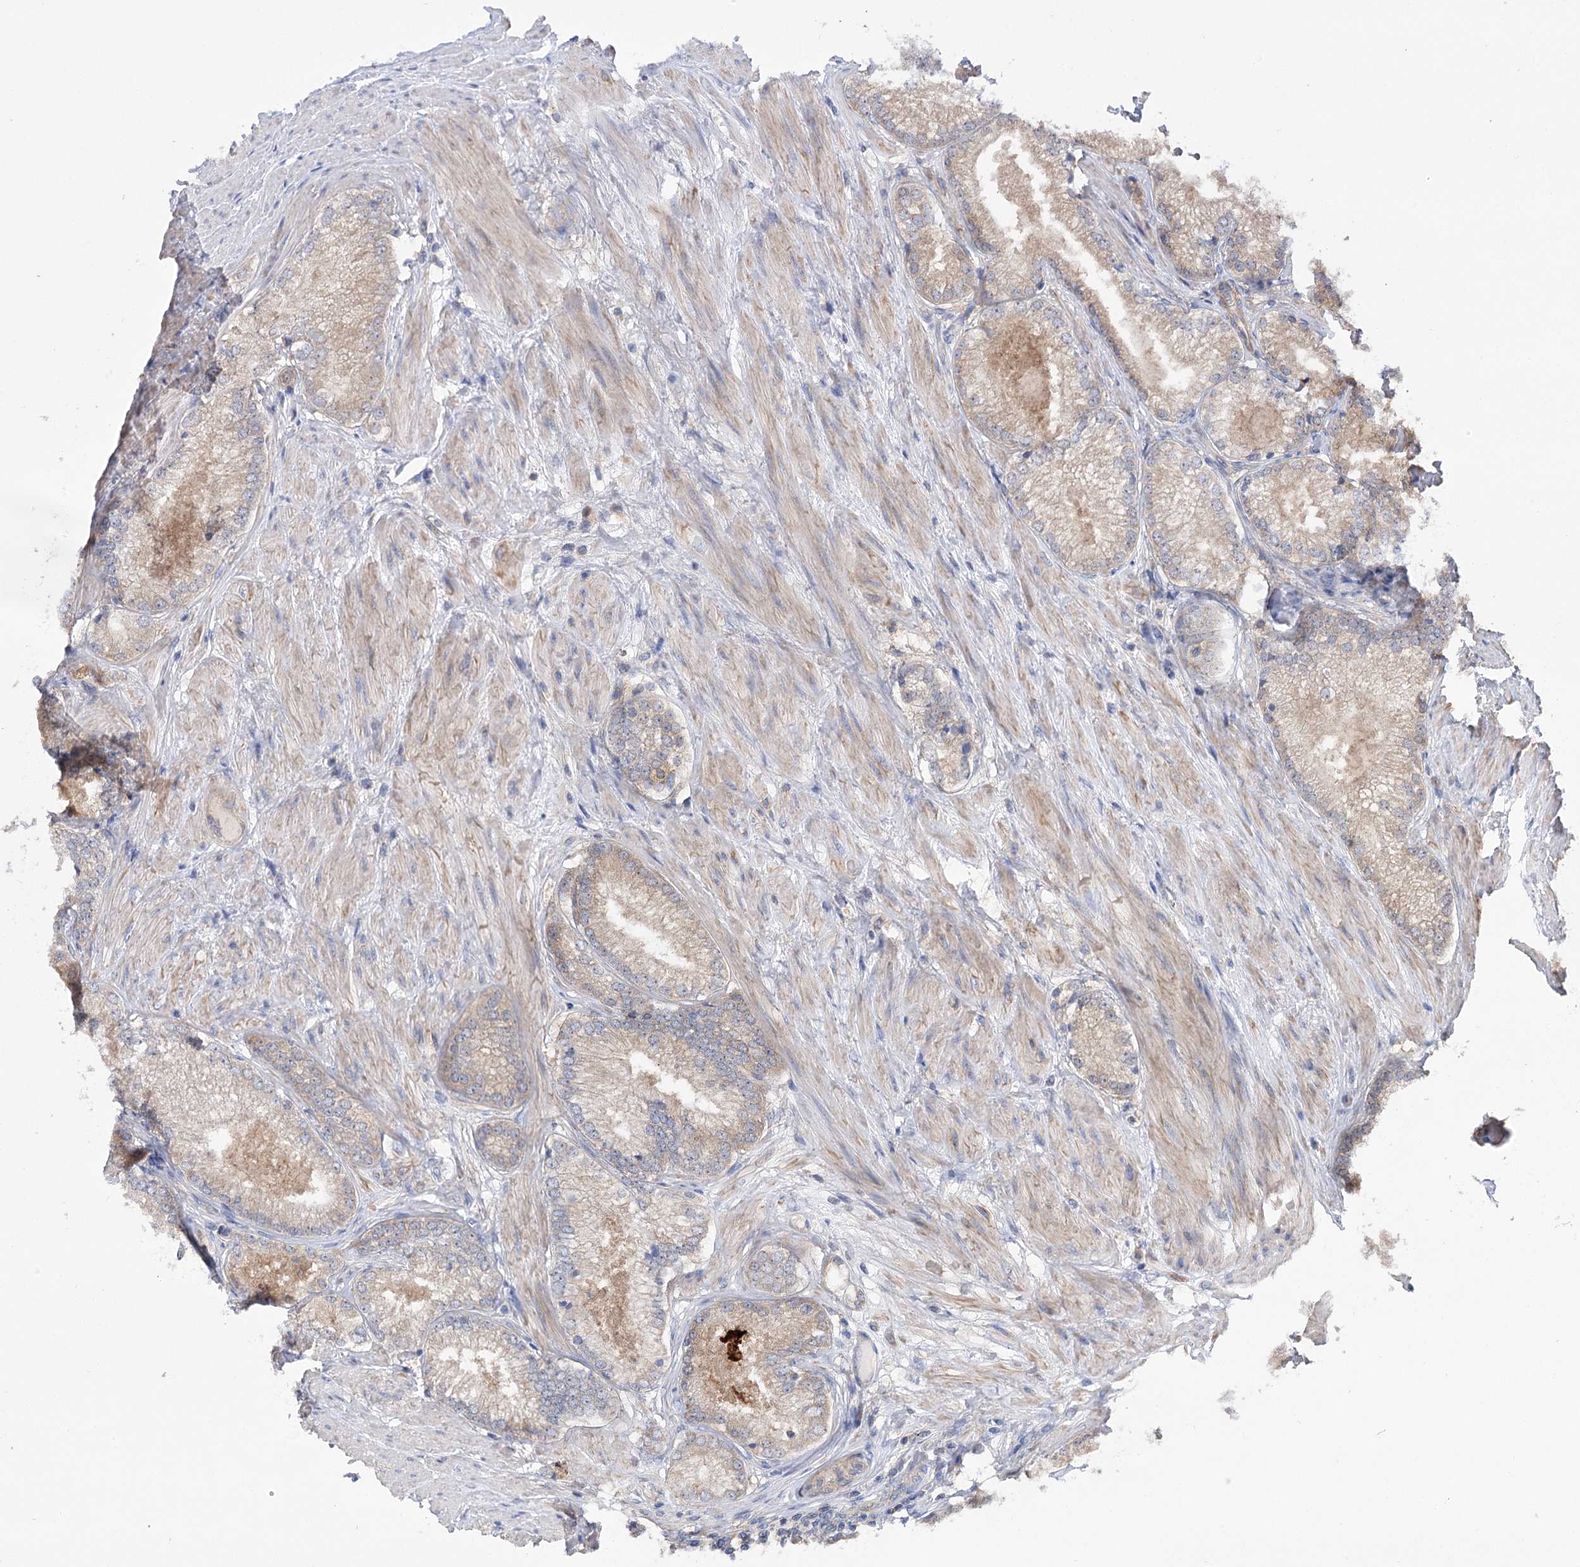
{"staining": {"intensity": "weak", "quantity": "<25%", "location": "cytoplasmic/membranous"}, "tissue": "prostate cancer", "cell_type": "Tumor cells", "image_type": "cancer", "snomed": [{"axis": "morphology", "description": "Adenocarcinoma, High grade"}, {"axis": "topography", "description": "Prostate"}], "caption": "This is an immunohistochemistry (IHC) image of human prostate cancer (adenocarcinoma (high-grade)). There is no expression in tumor cells.", "gene": "VPS37B", "patient": {"sex": "male", "age": 66}}